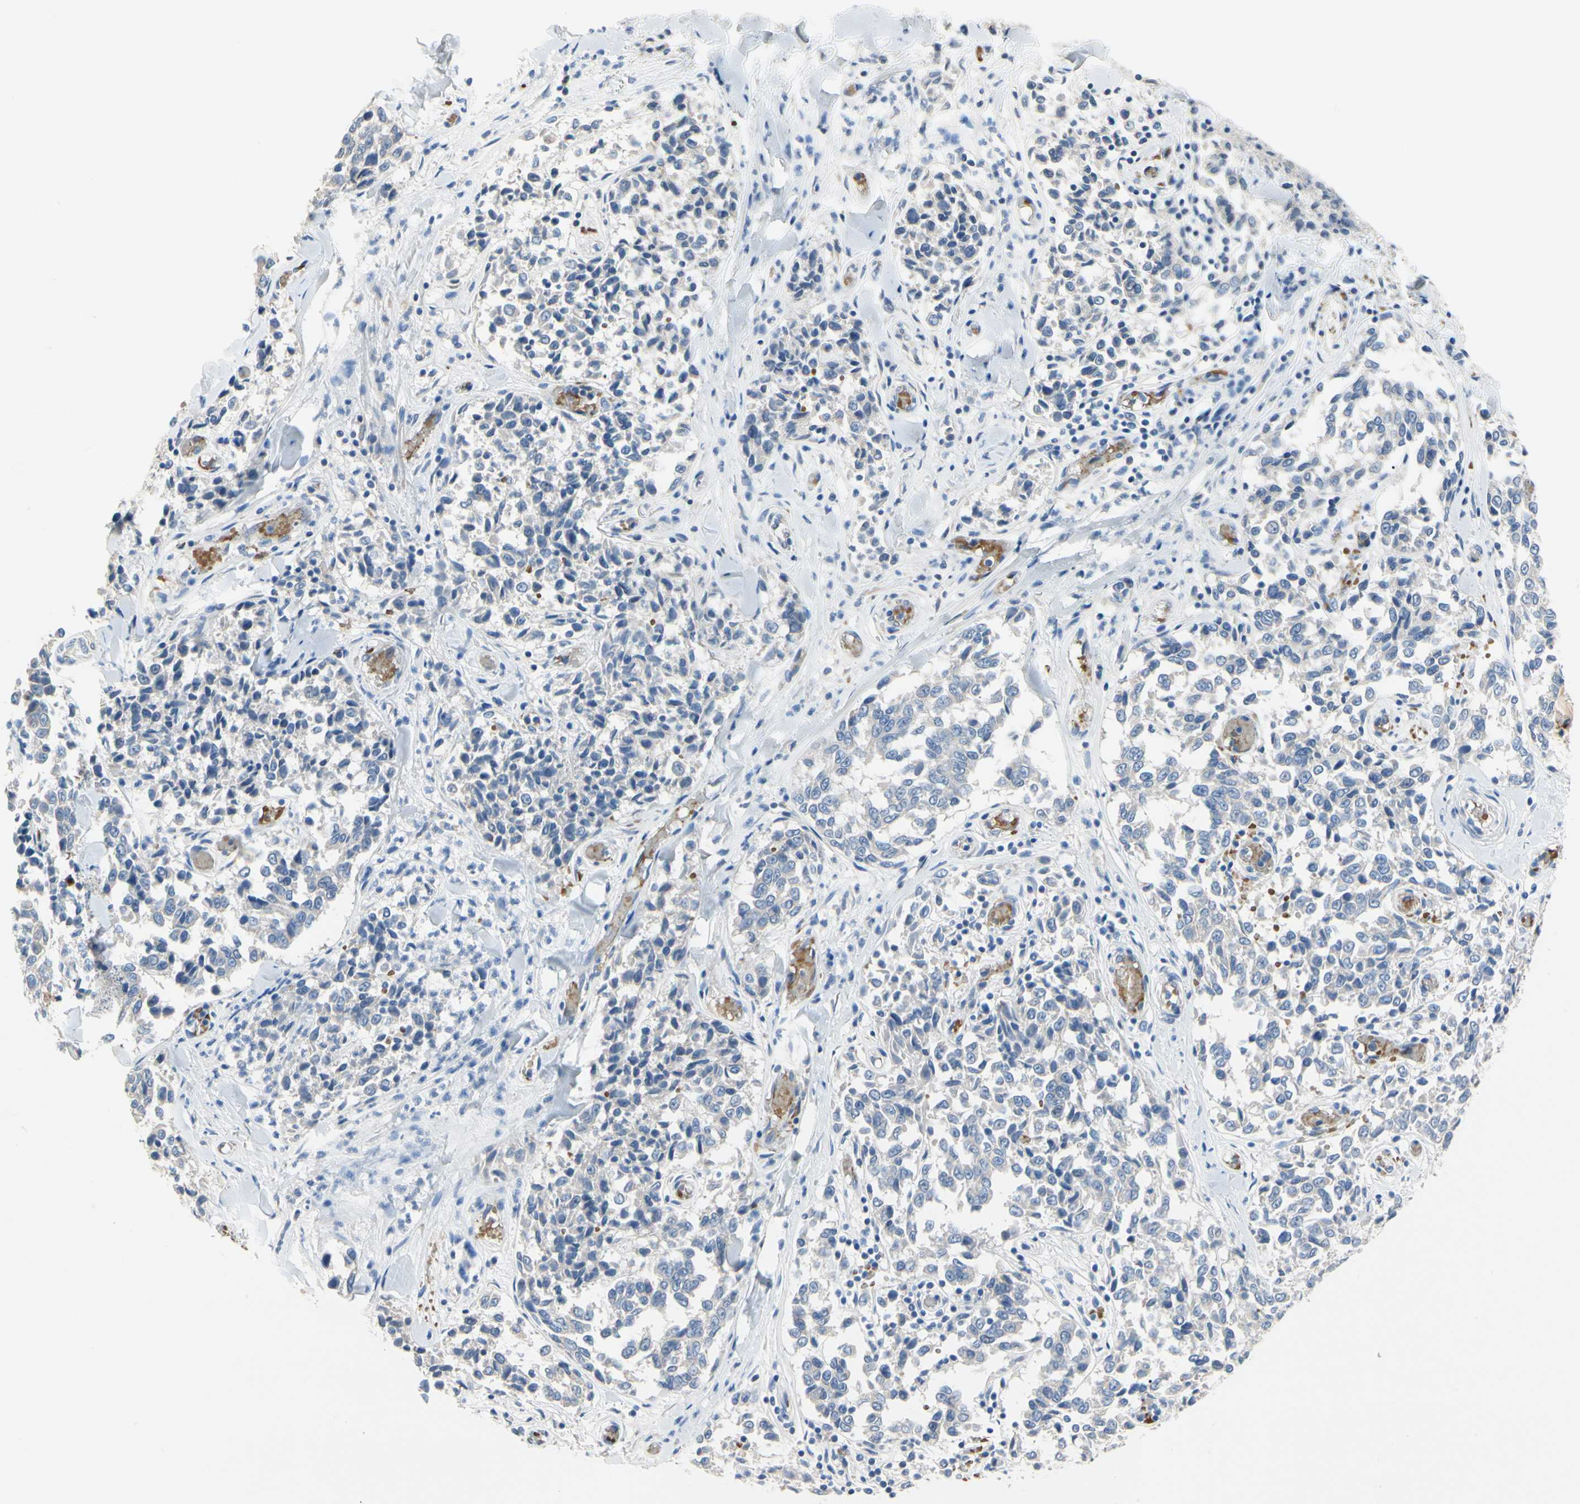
{"staining": {"intensity": "weak", "quantity": "<25%", "location": "cytoplasmic/membranous"}, "tissue": "melanoma", "cell_type": "Tumor cells", "image_type": "cancer", "snomed": [{"axis": "morphology", "description": "Malignant melanoma, NOS"}, {"axis": "topography", "description": "Skin"}], "caption": "DAB immunohistochemical staining of human malignant melanoma shows no significant positivity in tumor cells.", "gene": "RETSAT", "patient": {"sex": "female", "age": 64}}